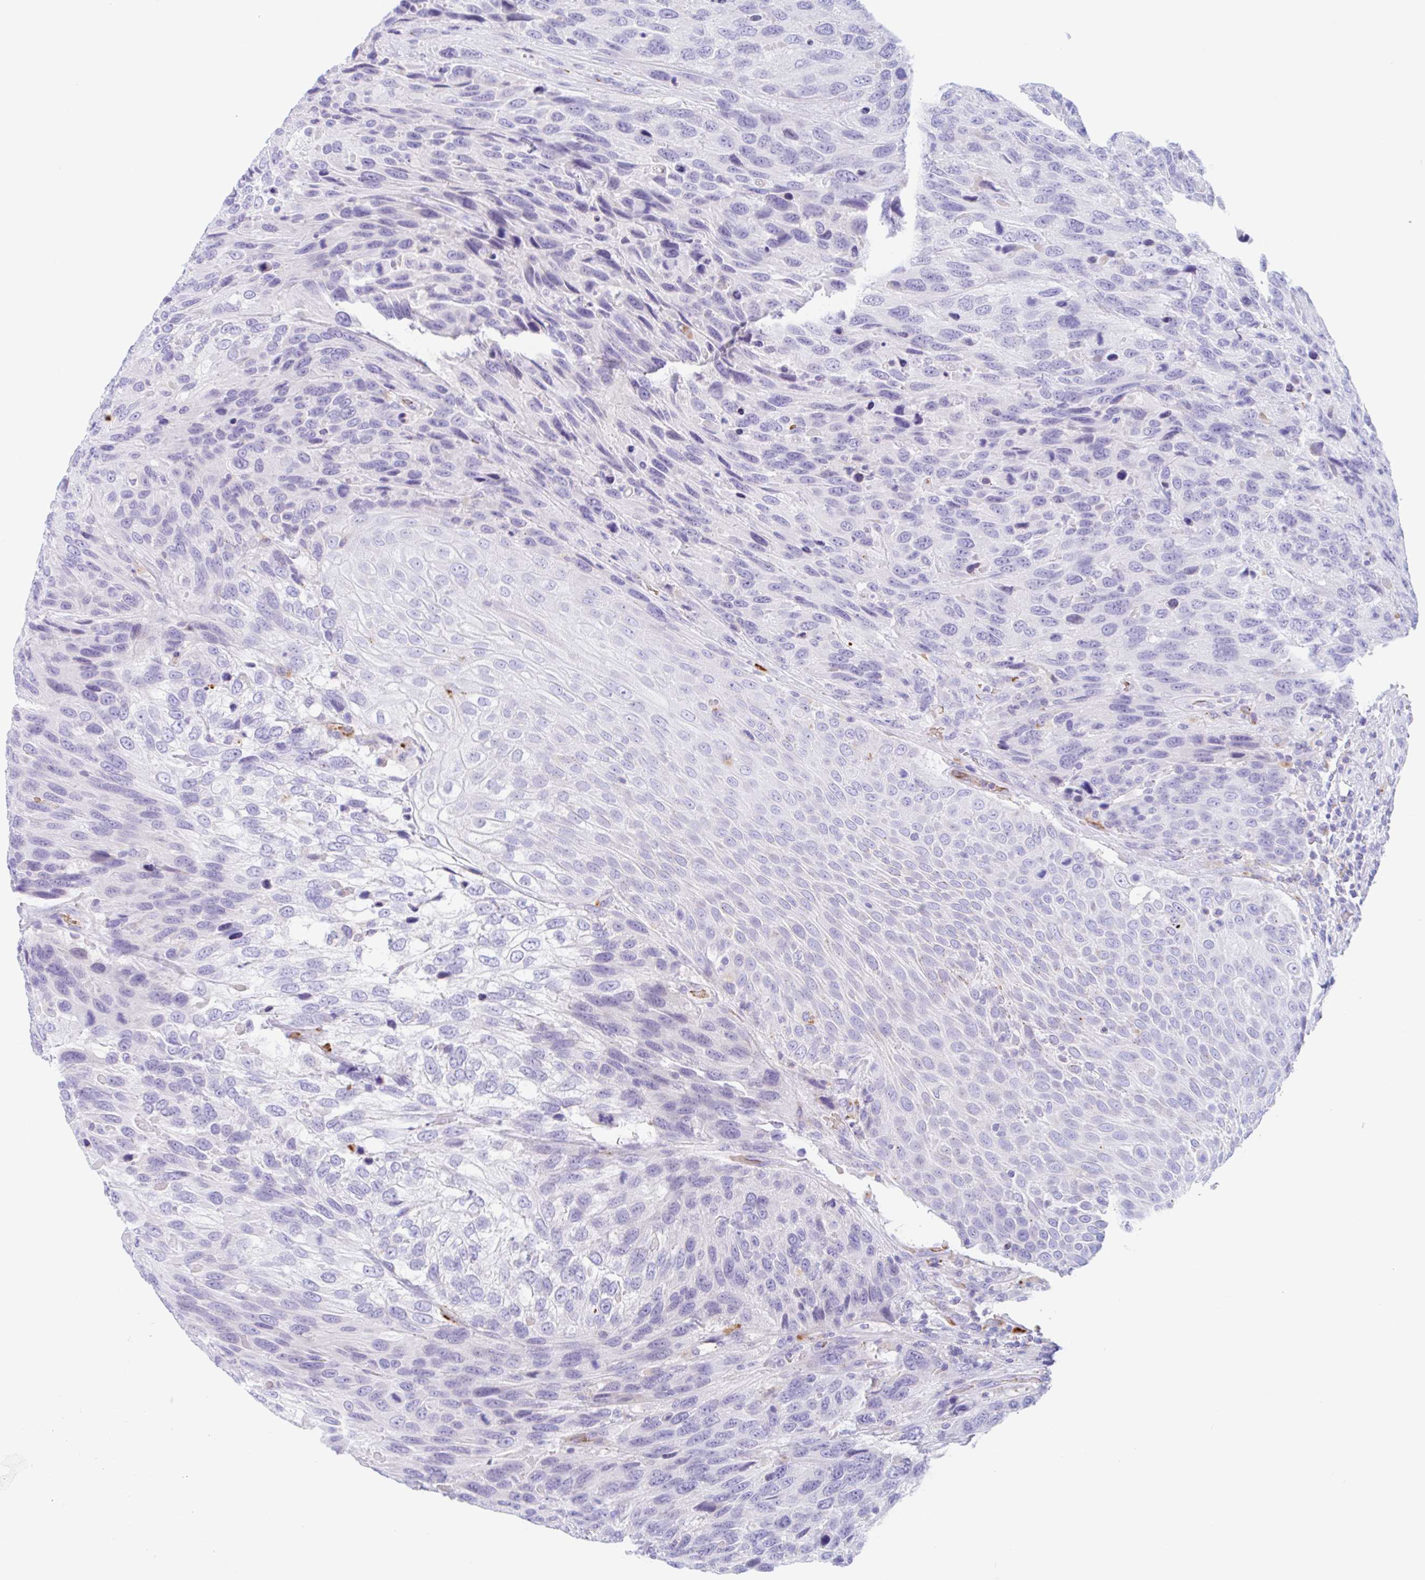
{"staining": {"intensity": "negative", "quantity": "none", "location": "none"}, "tissue": "urothelial cancer", "cell_type": "Tumor cells", "image_type": "cancer", "snomed": [{"axis": "morphology", "description": "Urothelial carcinoma, High grade"}, {"axis": "topography", "description": "Urinary bladder"}], "caption": "The photomicrograph shows no significant expression in tumor cells of high-grade urothelial carcinoma.", "gene": "ANKRD9", "patient": {"sex": "female", "age": 70}}